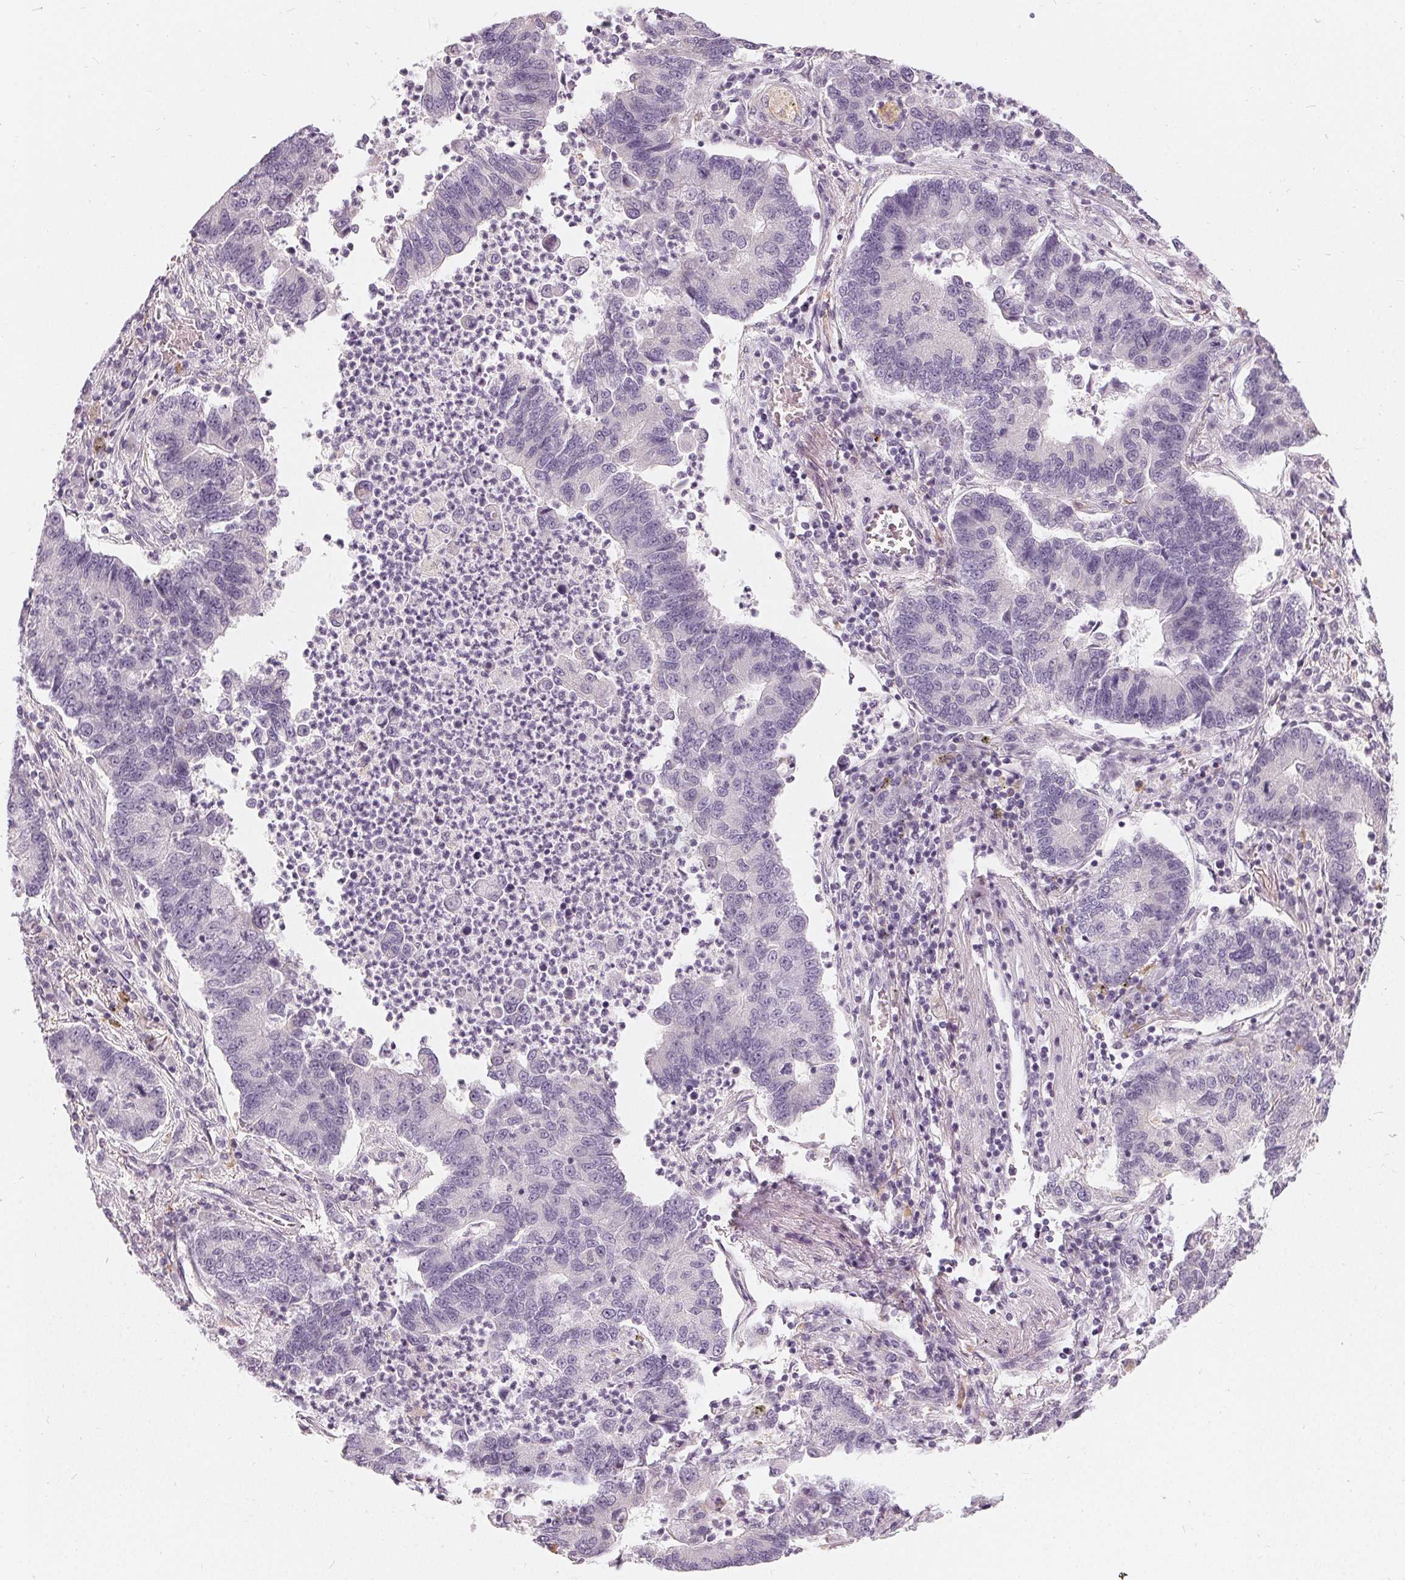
{"staining": {"intensity": "negative", "quantity": "none", "location": "none"}, "tissue": "lung cancer", "cell_type": "Tumor cells", "image_type": "cancer", "snomed": [{"axis": "morphology", "description": "Adenocarcinoma, NOS"}, {"axis": "topography", "description": "Lung"}], "caption": "DAB (3,3'-diaminobenzidine) immunohistochemical staining of human adenocarcinoma (lung) exhibits no significant expression in tumor cells.", "gene": "HOPX", "patient": {"sex": "female", "age": 57}}